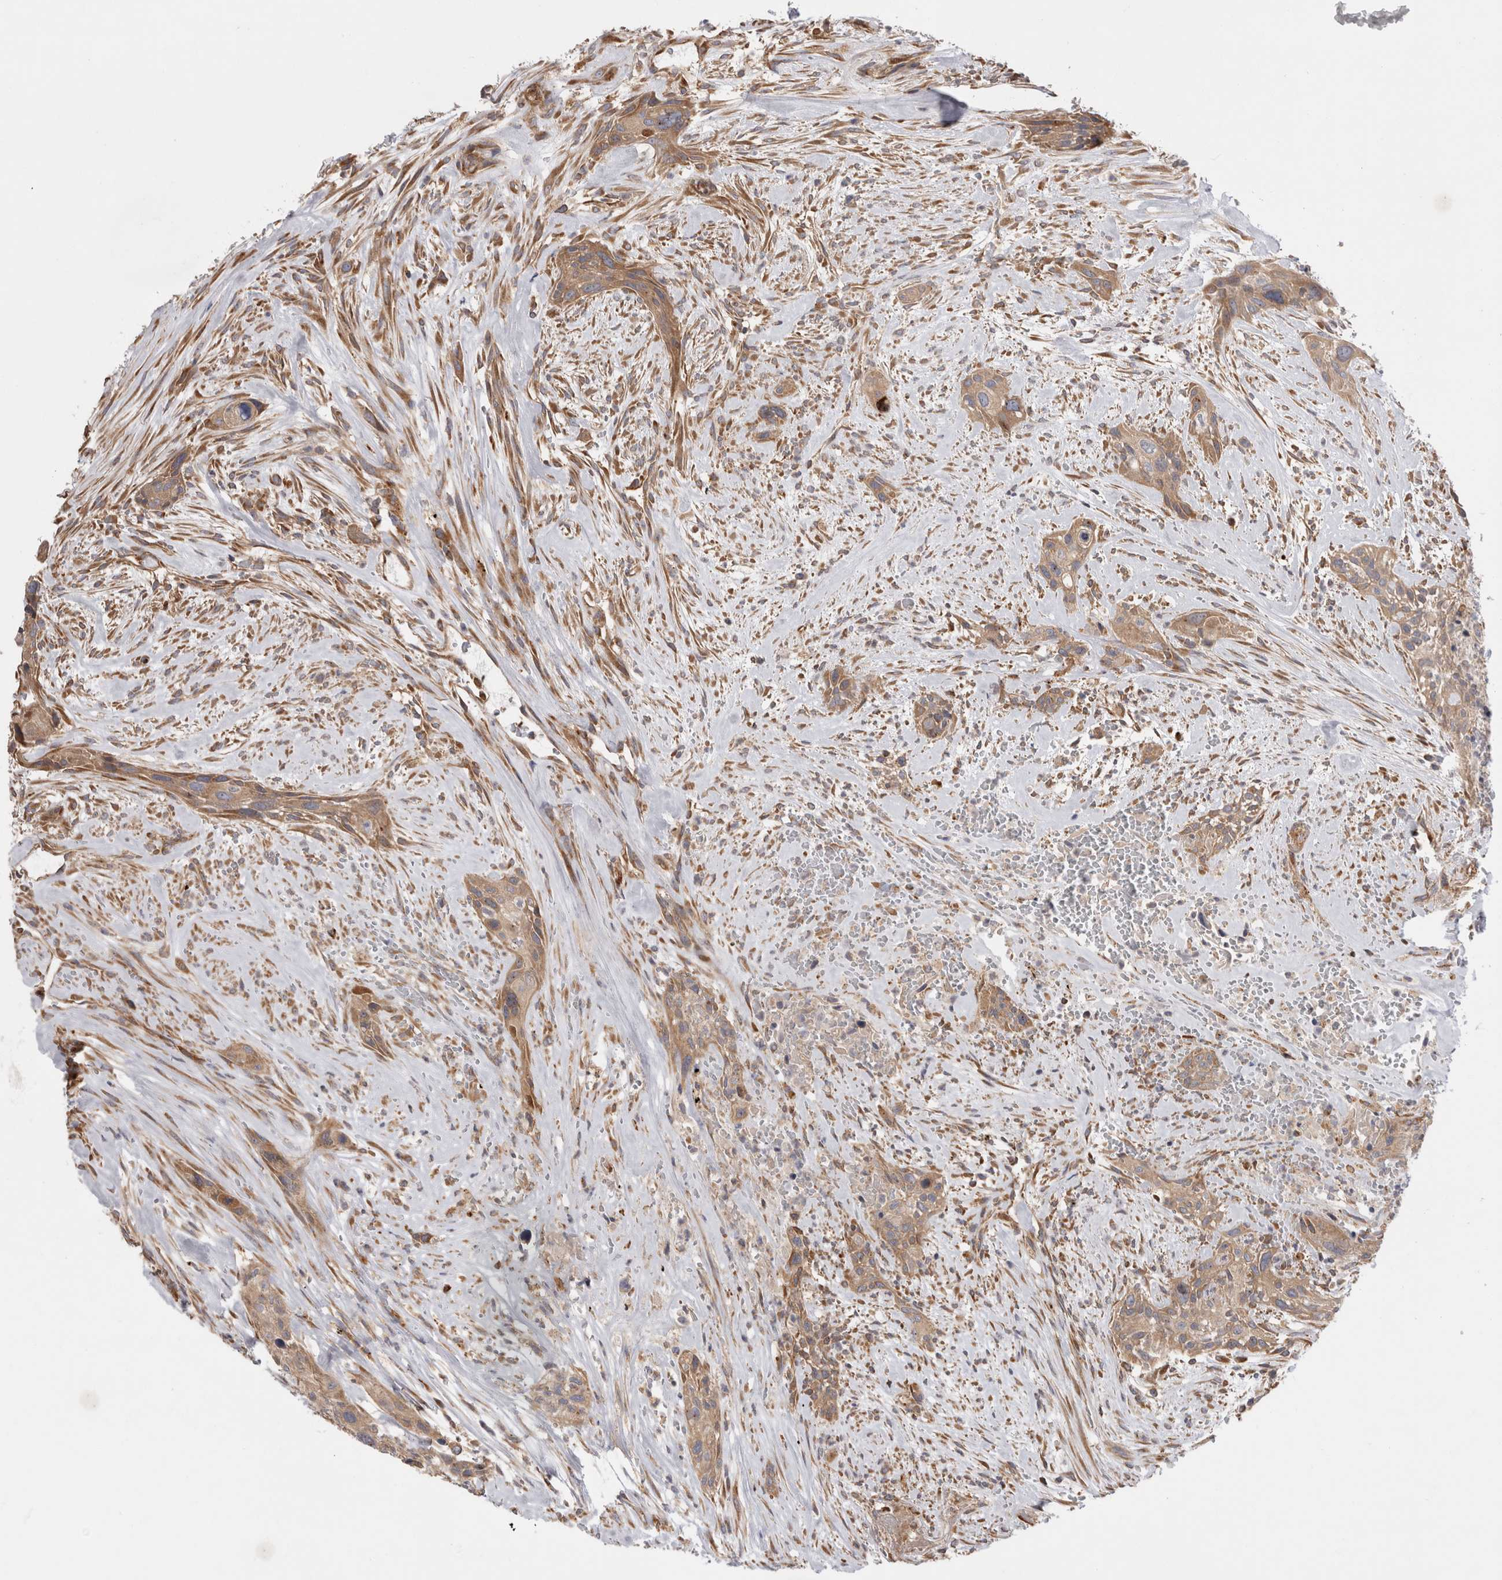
{"staining": {"intensity": "moderate", "quantity": ">75%", "location": "cytoplasmic/membranous"}, "tissue": "urothelial cancer", "cell_type": "Tumor cells", "image_type": "cancer", "snomed": [{"axis": "morphology", "description": "Urothelial carcinoma, High grade"}, {"axis": "topography", "description": "Urinary bladder"}], "caption": "High-power microscopy captured an immunohistochemistry (IHC) micrograph of urothelial carcinoma (high-grade), revealing moderate cytoplasmic/membranous staining in approximately >75% of tumor cells. The protein is stained brown, and the nuclei are stained in blue (DAB (3,3'-diaminobenzidine) IHC with brightfield microscopy, high magnification).", "gene": "PDCD10", "patient": {"sex": "male", "age": 35}}